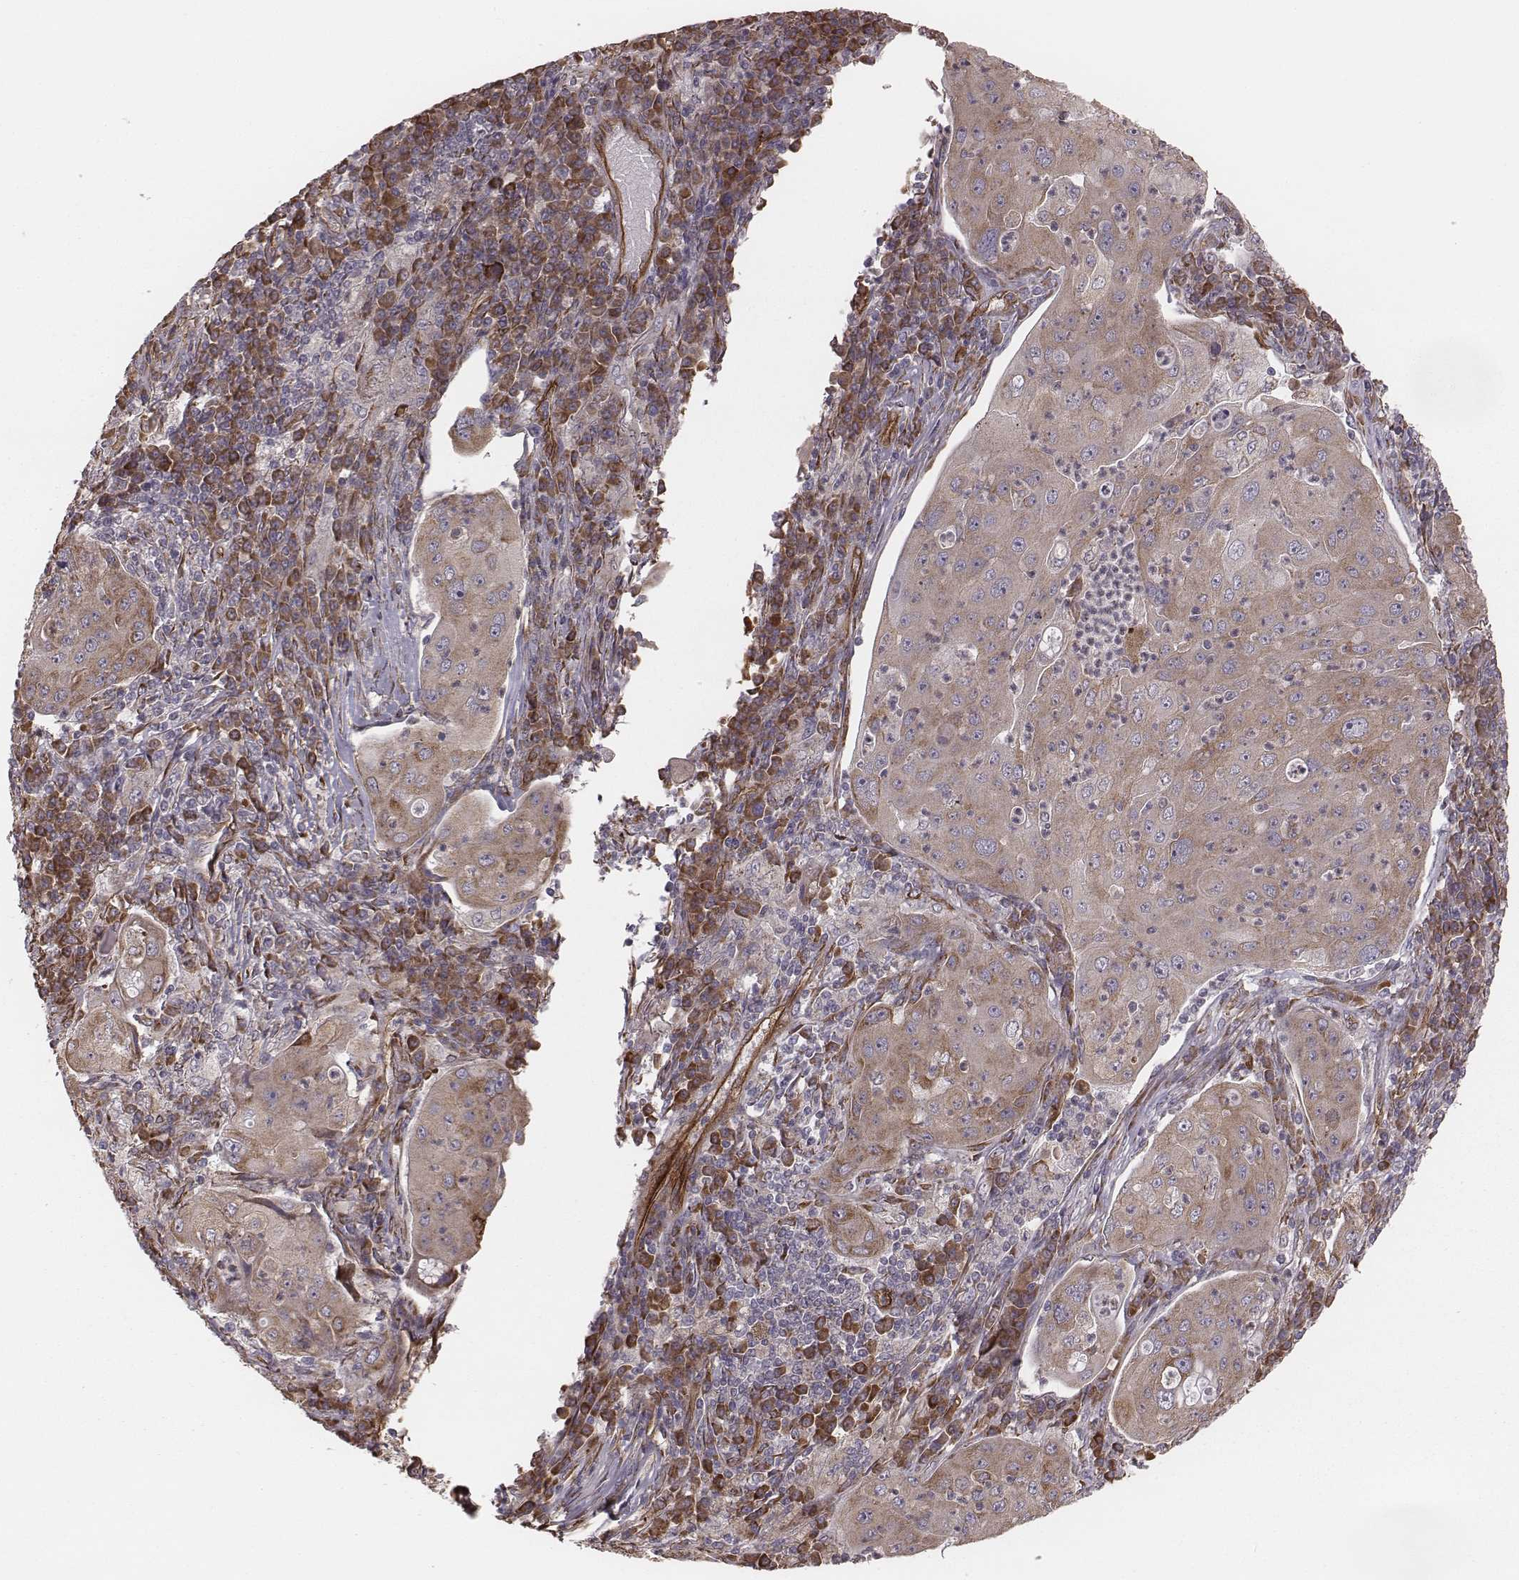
{"staining": {"intensity": "weak", "quantity": ">75%", "location": "cytoplasmic/membranous"}, "tissue": "lung cancer", "cell_type": "Tumor cells", "image_type": "cancer", "snomed": [{"axis": "morphology", "description": "Squamous cell carcinoma, NOS"}, {"axis": "topography", "description": "Lung"}], "caption": "About >75% of tumor cells in human lung cancer (squamous cell carcinoma) demonstrate weak cytoplasmic/membranous protein positivity as visualized by brown immunohistochemical staining.", "gene": "PALMD", "patient": {"sex": "female", "age": 59}}